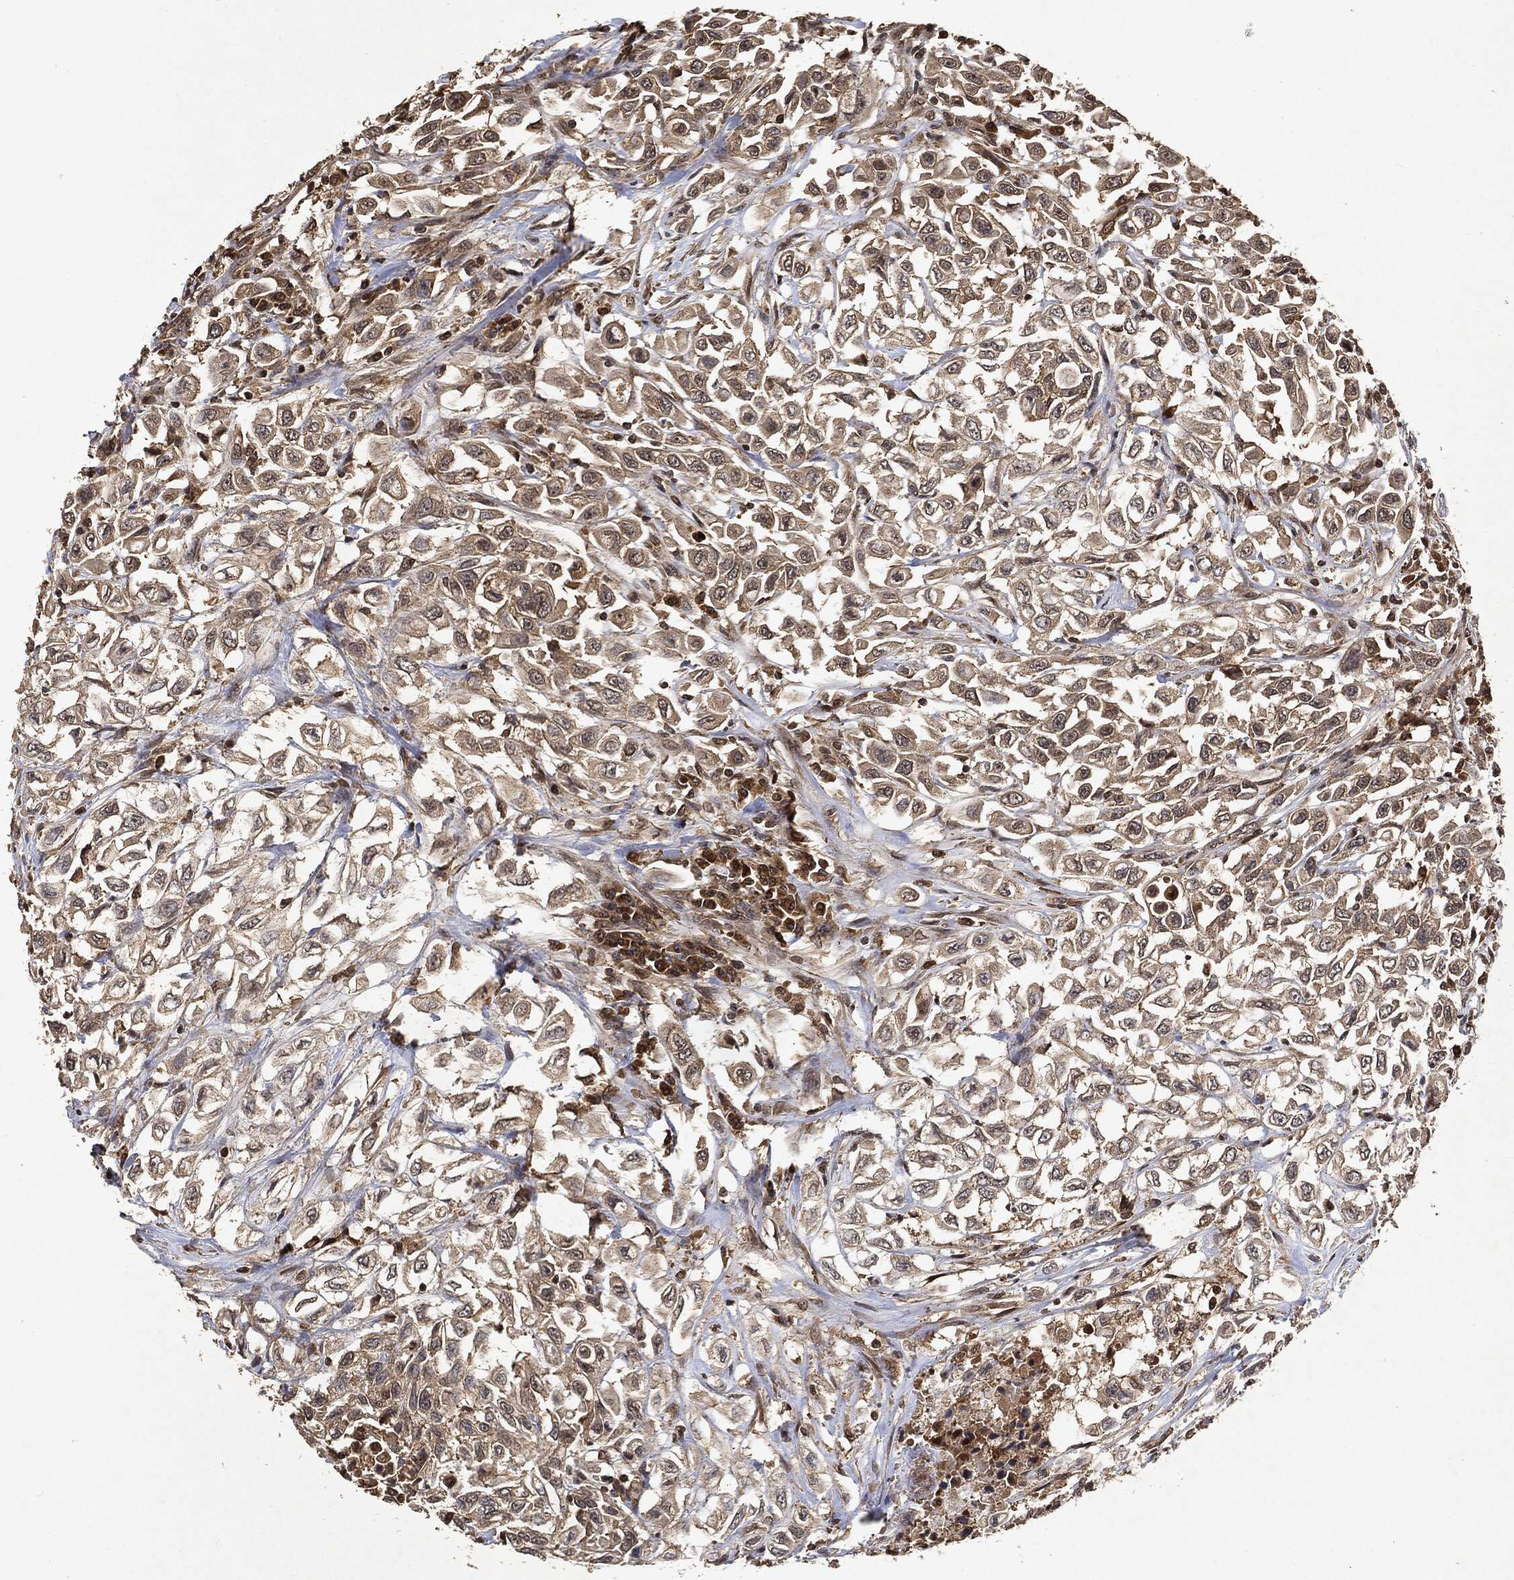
{"staining": {"intensity": "weak", "quantity": "25%-75%", "location": "cytoplasmic/membranous"}, "tissue": "urothelial cancer", "cell_type": "Tumor cells", "image_type": "cancer", "snomed": [{"axis": "morphology", "description": "Urothelial carcinoma, High grade"}, {"axis": "topography", "description": "Urinary bladder"}], "caption": "The micrograph demonstrates immunohistochemical staining of urothelial carcinoma (high-grade). There is weak cytoplasmic/membranous positivity is appreciated in approximately 25%-75% of tumor cells.", "gene": "ZNF226", "patient": {"sex": "female", "age": 56}}